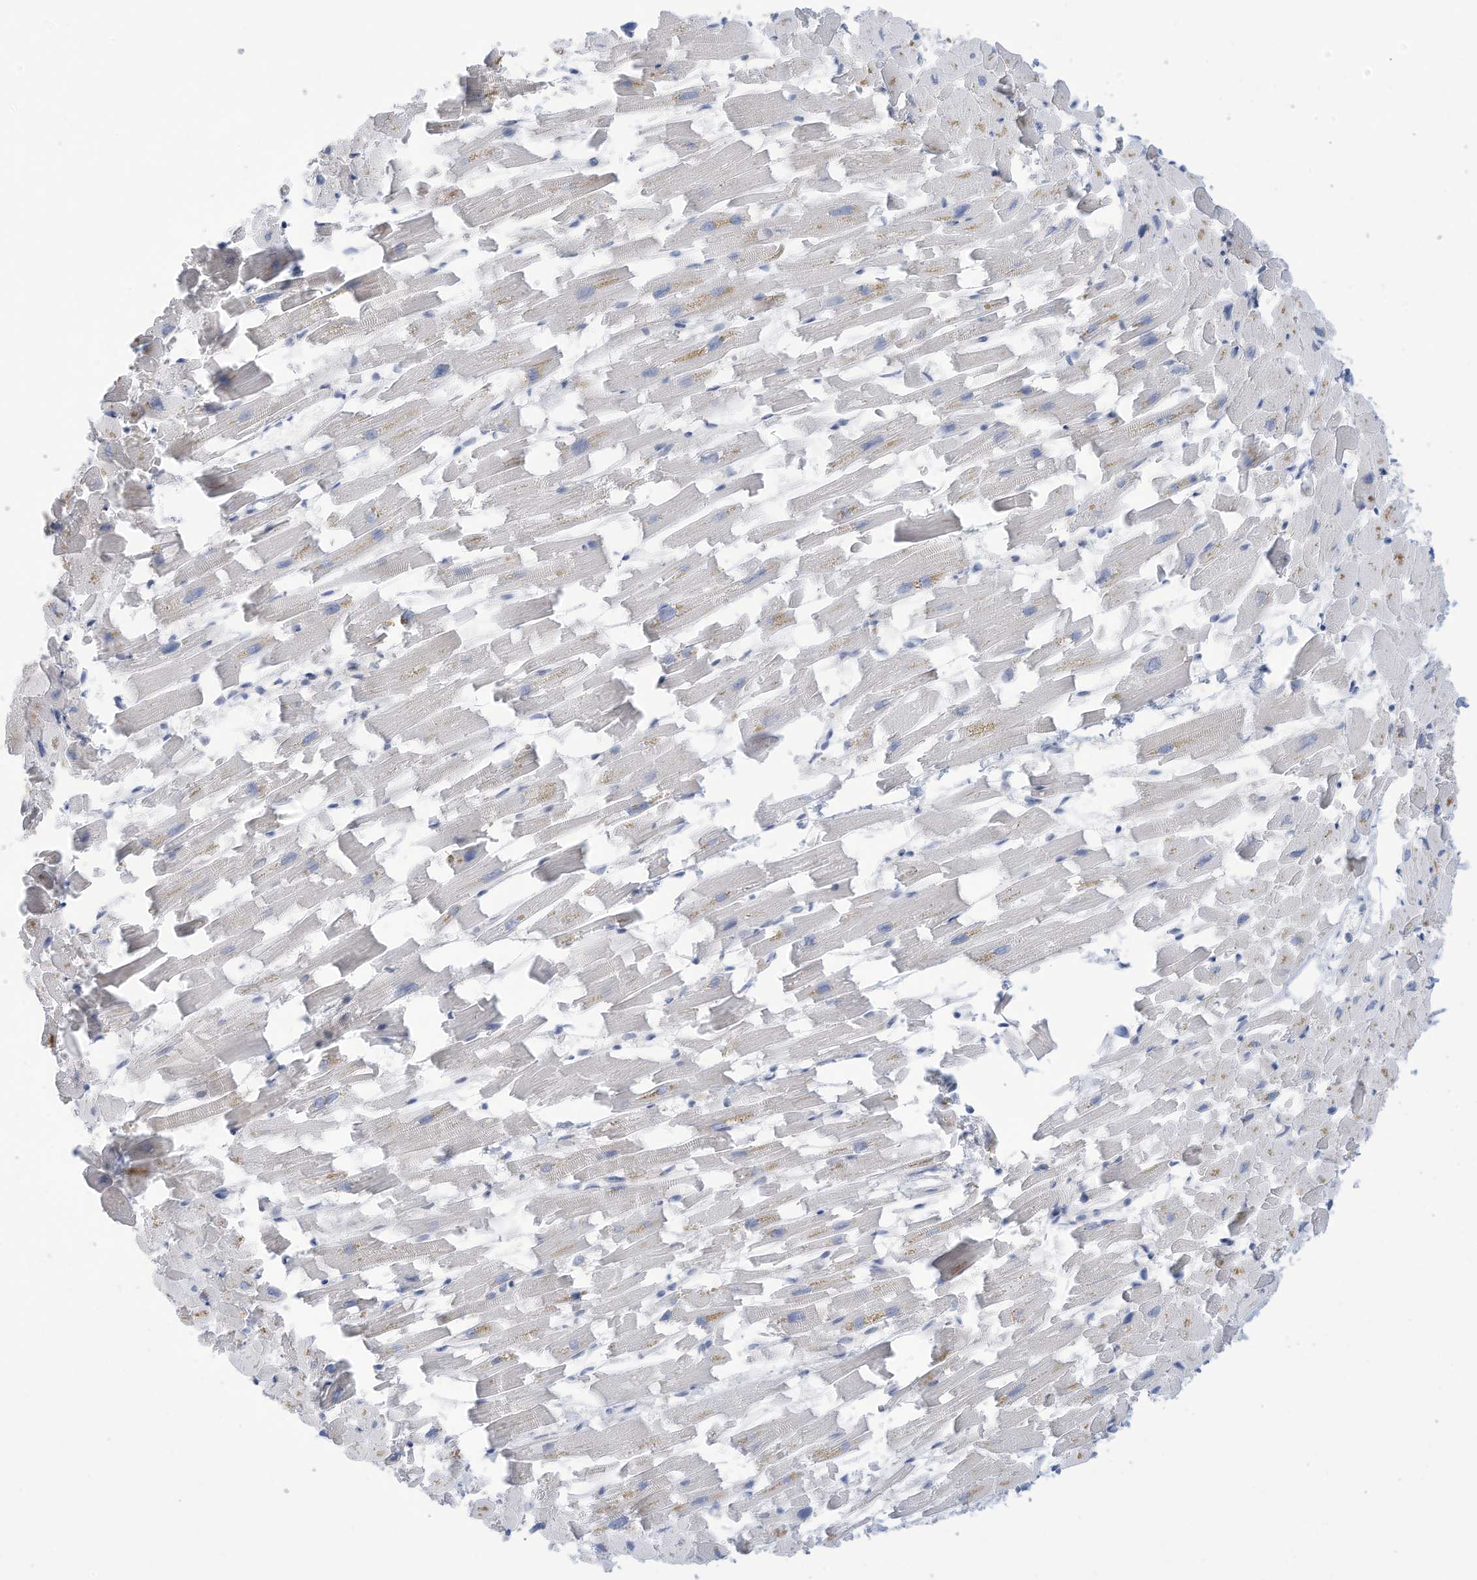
{"staining": {"intensity": "weak", "quantity": "<25%", "location": "cytoplasmic/membranous"}, "tissue": "heart muscle", "cell_type": "Cardiomyocytes", "image_type": "normal", "snomed": [{"axis": "morphology", "description": "Normal tissue, NOS"}, {"axis": "topography", "description": "Heart"}], "caption": "High magnification brightfield microscopy of normal heart muscle stained with DAB (brown) and counterstained with hematoxylin (blue): cardiomyocytes show no significant positivity.", "gene": "ZNF292", "patient": {"sex": "female", "age": 64}}